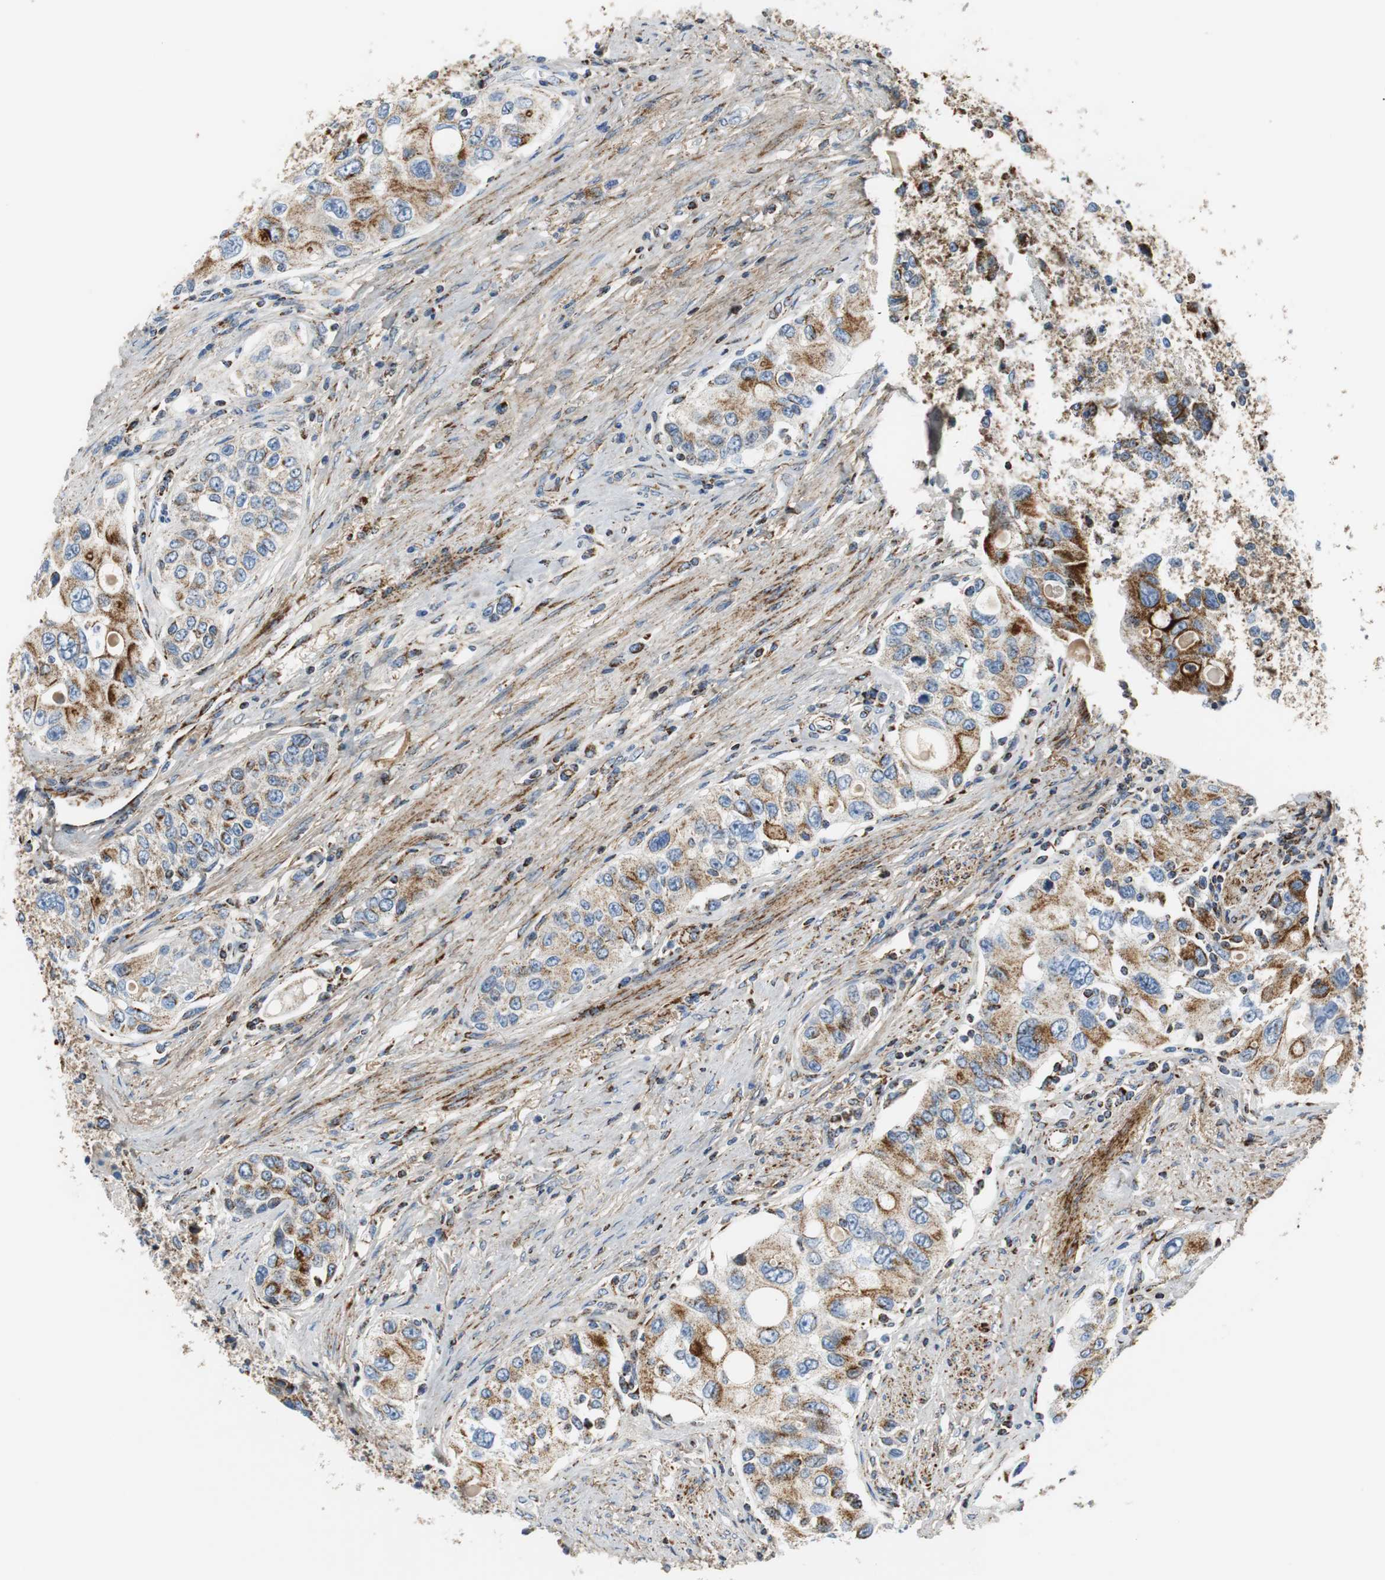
{"staining": {"intensity": "moderate", "quantity": "25%-75%", "location": "cytoplasmic/membranous"}, "tissue": "urothelial cancer", "cell_type": "Tumor cells", "image_type": "cancer", "snomed": [{"axis": "morphology", "description": "Urothelial carcinoma, High grade"}, {"axis": "topography", "description": "Urinary bladder"}], "caption": "The image reveals a brown stain indicating the presence of a protein in the cytoplasmic/membranous of tumor cells in high-grade urothelial carcinoma.", "gene": "C1QTNF7", "patient": {"sex": "female", "age": 56}}